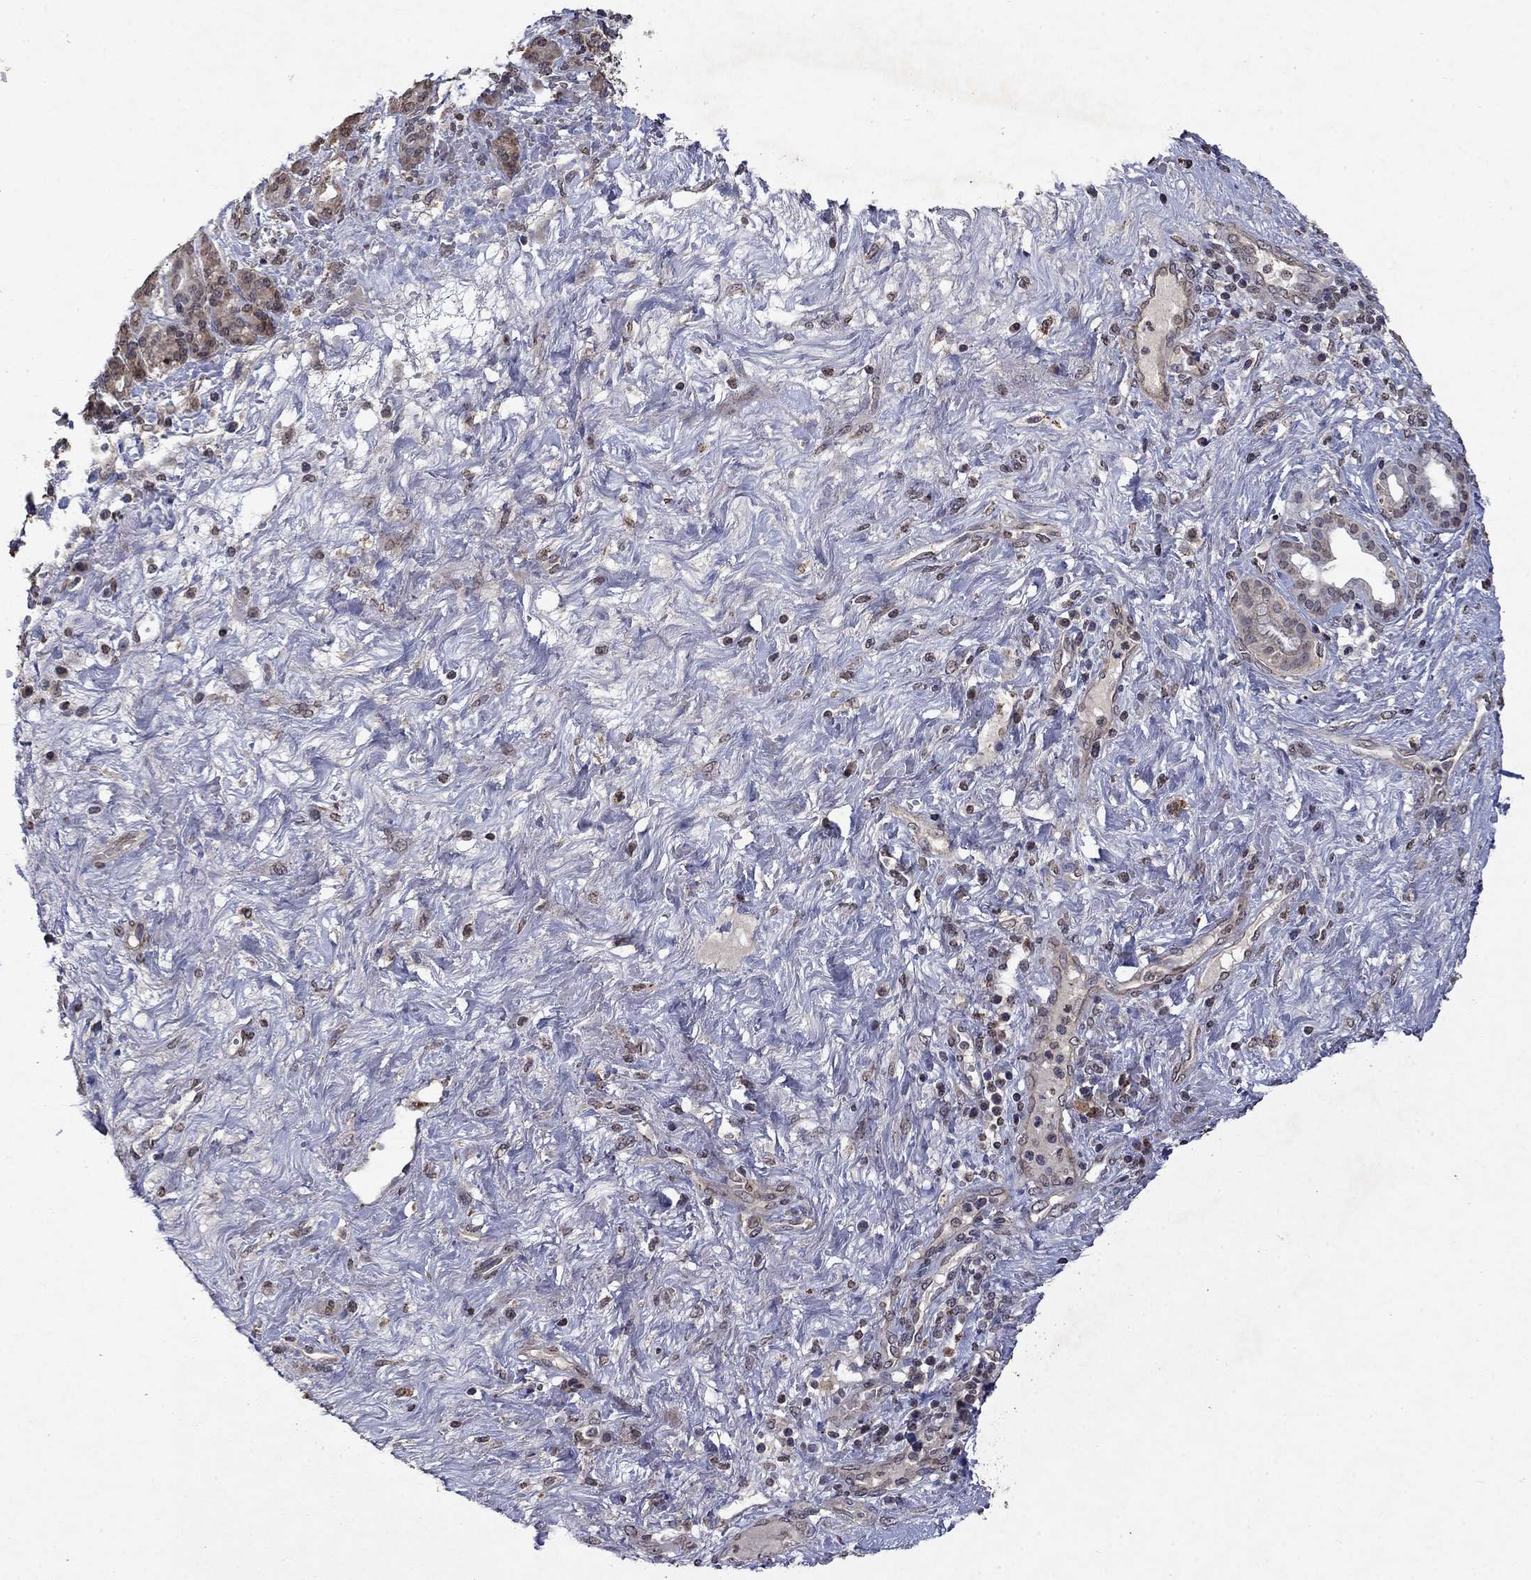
{"staining": {"intensity": "weak", "quantity": ">75%", "location": "cytoplasmic/membranous"}, "tissue": "pancreatic cancer", "cell_type": "Tumor cells", "image_type": "cancer", "snomed": [{"axis": "morphology", "description": "Adenocarcinoma, NOS"}, {"axis": "topography", "description": "Pancreas"}], "caption": "Pancreatic adenocarcinoma was stained to show a protein in brown. There is low levels of weak cytoplasmic/membranous positivity in about >75% of tumor cells. Nuclei are stained in blue.", "gene": "TTC38", "patient": {"sex": "male", "age": 44}}